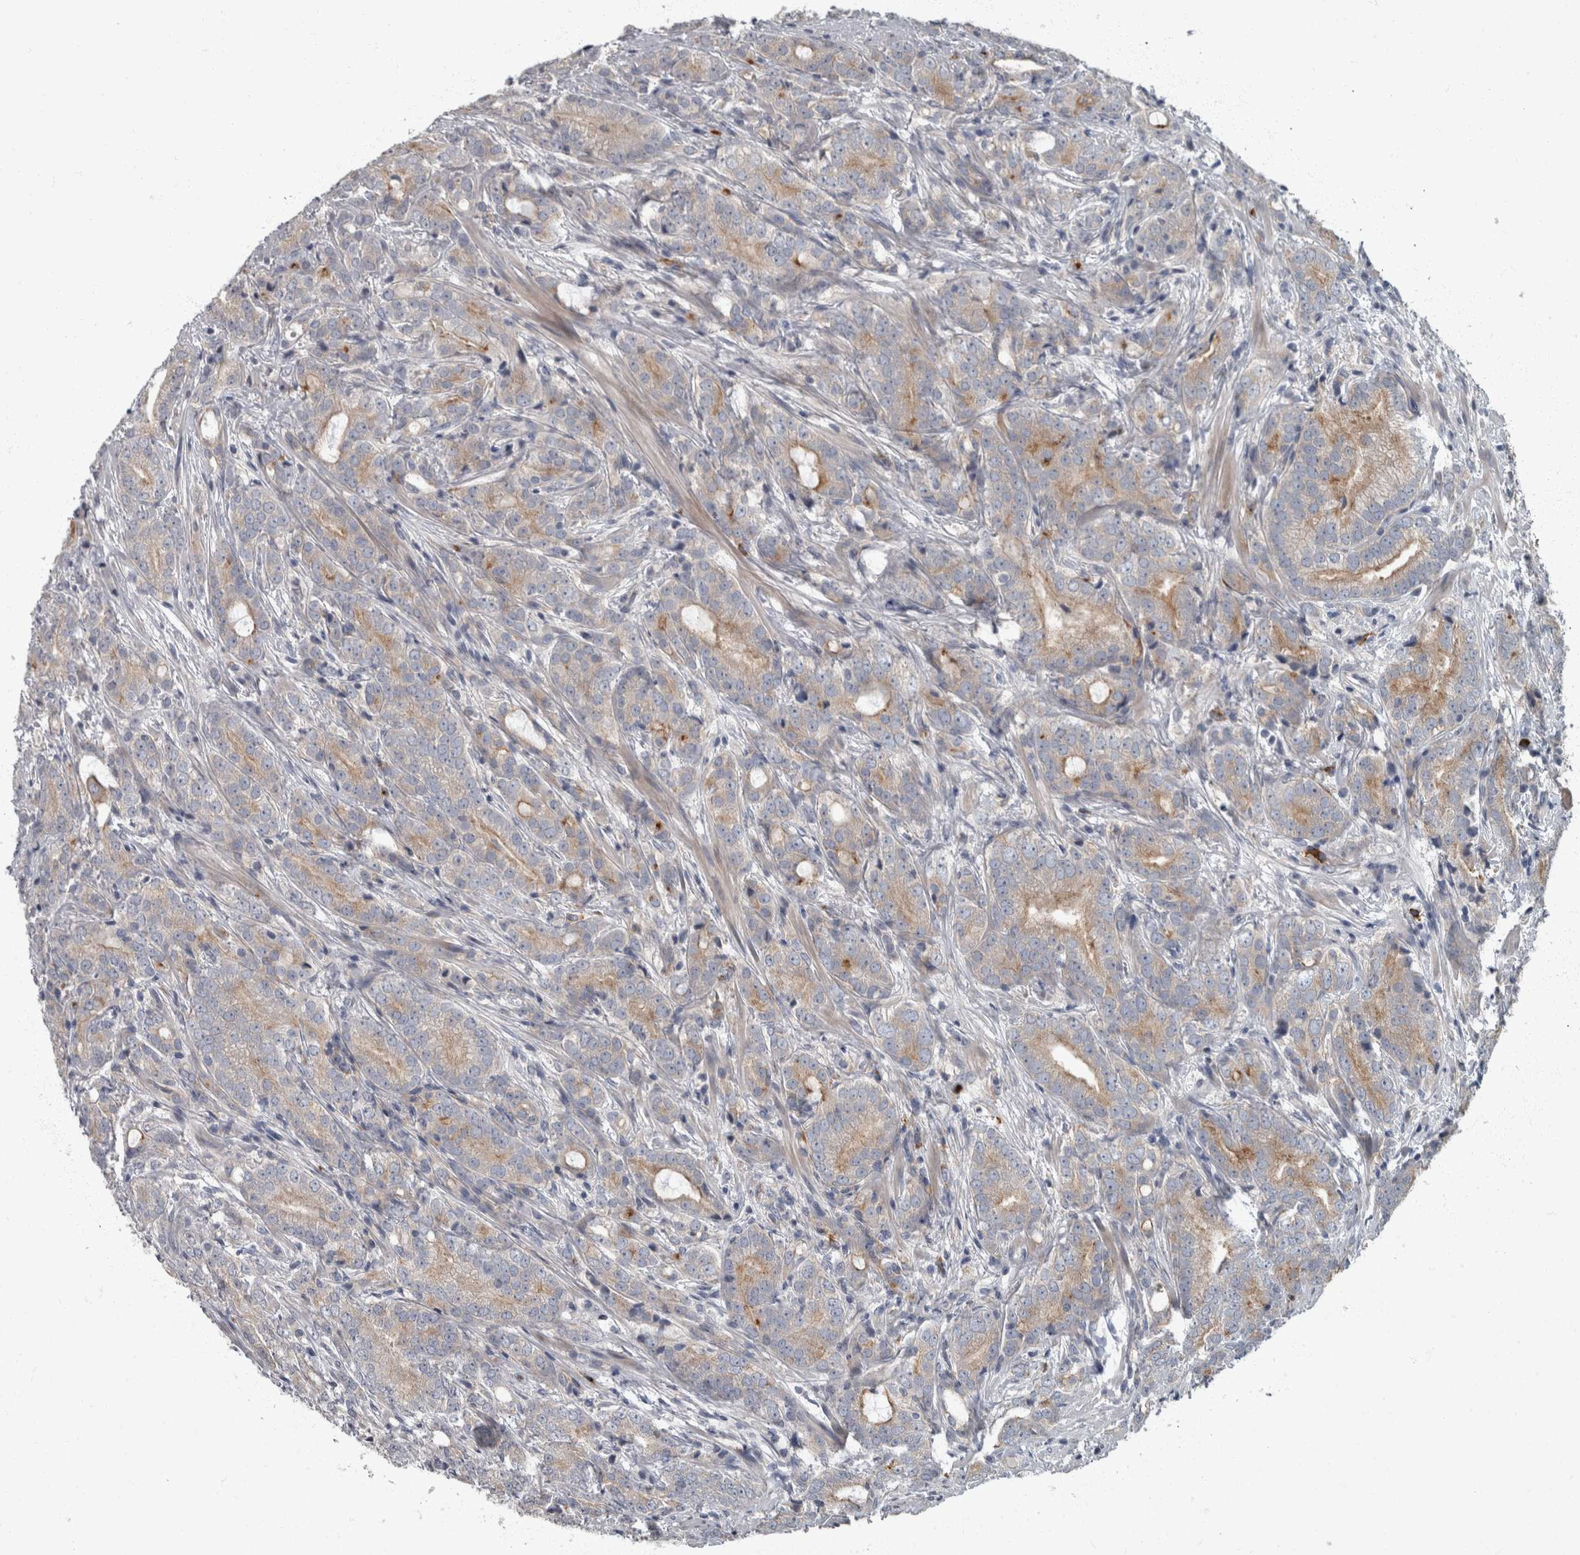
{"staining": {"intensity": "moderate", "quantity": "25%-75%", "location": "cytoplasmic/membranous"}, "tissue": "prostate cancer", "cell_type": "Tumor cells", "image_type": "cancer", "snomed": [{"axis": "morphology", "description": "Adenocarcinoma, High grade"}, {"axis": "topography", "description": "Prostate"}], "caption": "Moderate cytoplasmic/membranous expression is identified in about 25%-75% of tumor cells in prostate cancer. (brown staining indicates protein expression, while blue staining denotes nuclei).", "gene": "CDC42BPG", "patient": {"sex": "male", "age": 57}}